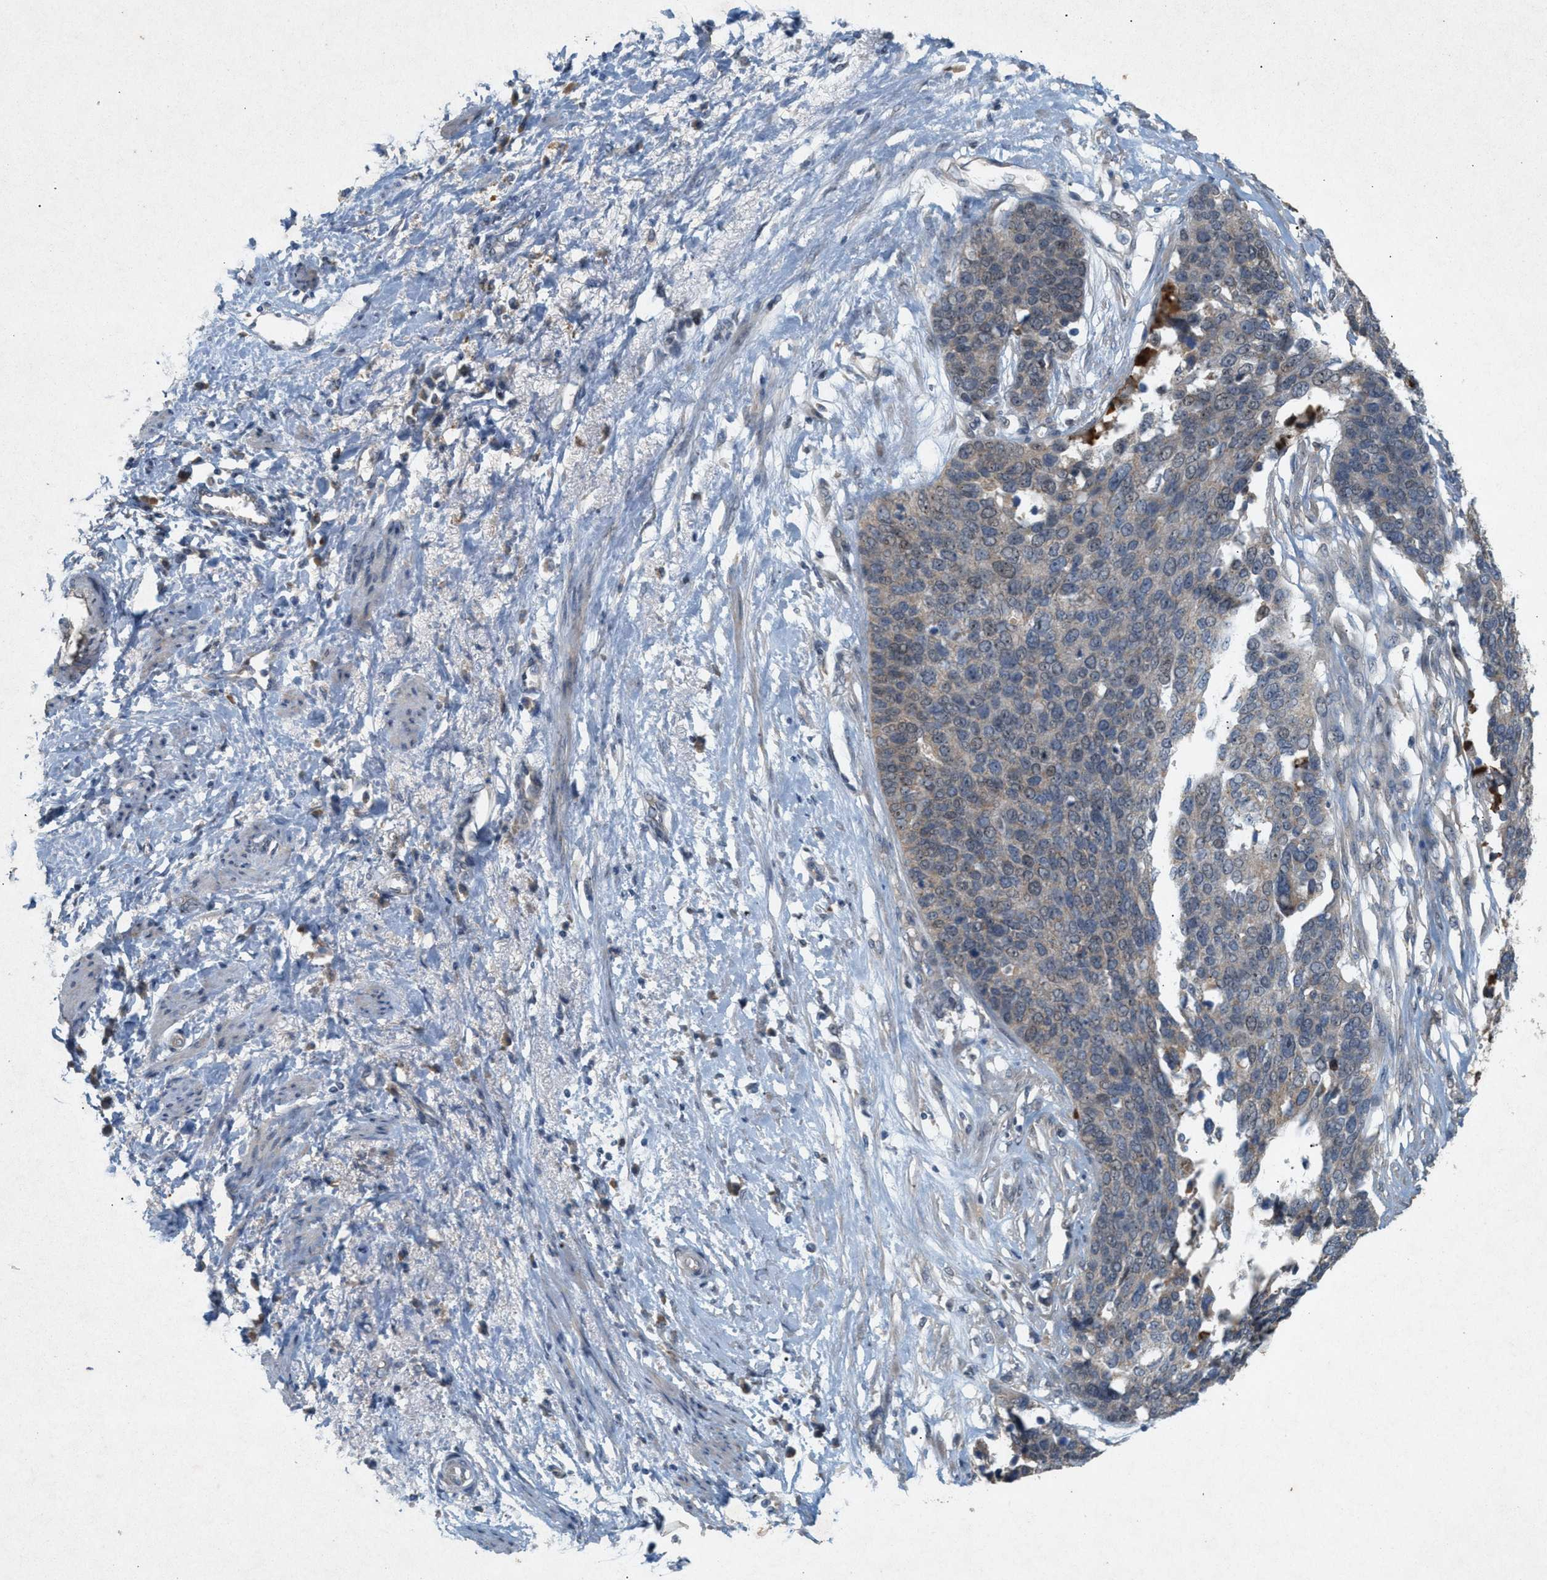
{"staining": {"intensity": "weak", "quantity": "<25%", "location": "cytoplasmic/membranous"}, "tissue": "ovarian cancer", "cell_type": "Tumor cells", "image_type": "cancer", "snomed": [{"axis": "morphology", "description": "Cystadenocarcinoma, serous, NOS"}, {"axis": "topography", "description": "Ovary"}], "caption": "Tumor cells are negative for brown protein staining in ovarian cancer.", "gene": "DCAF7", "patient": {"sex": "female", "age": 44}}